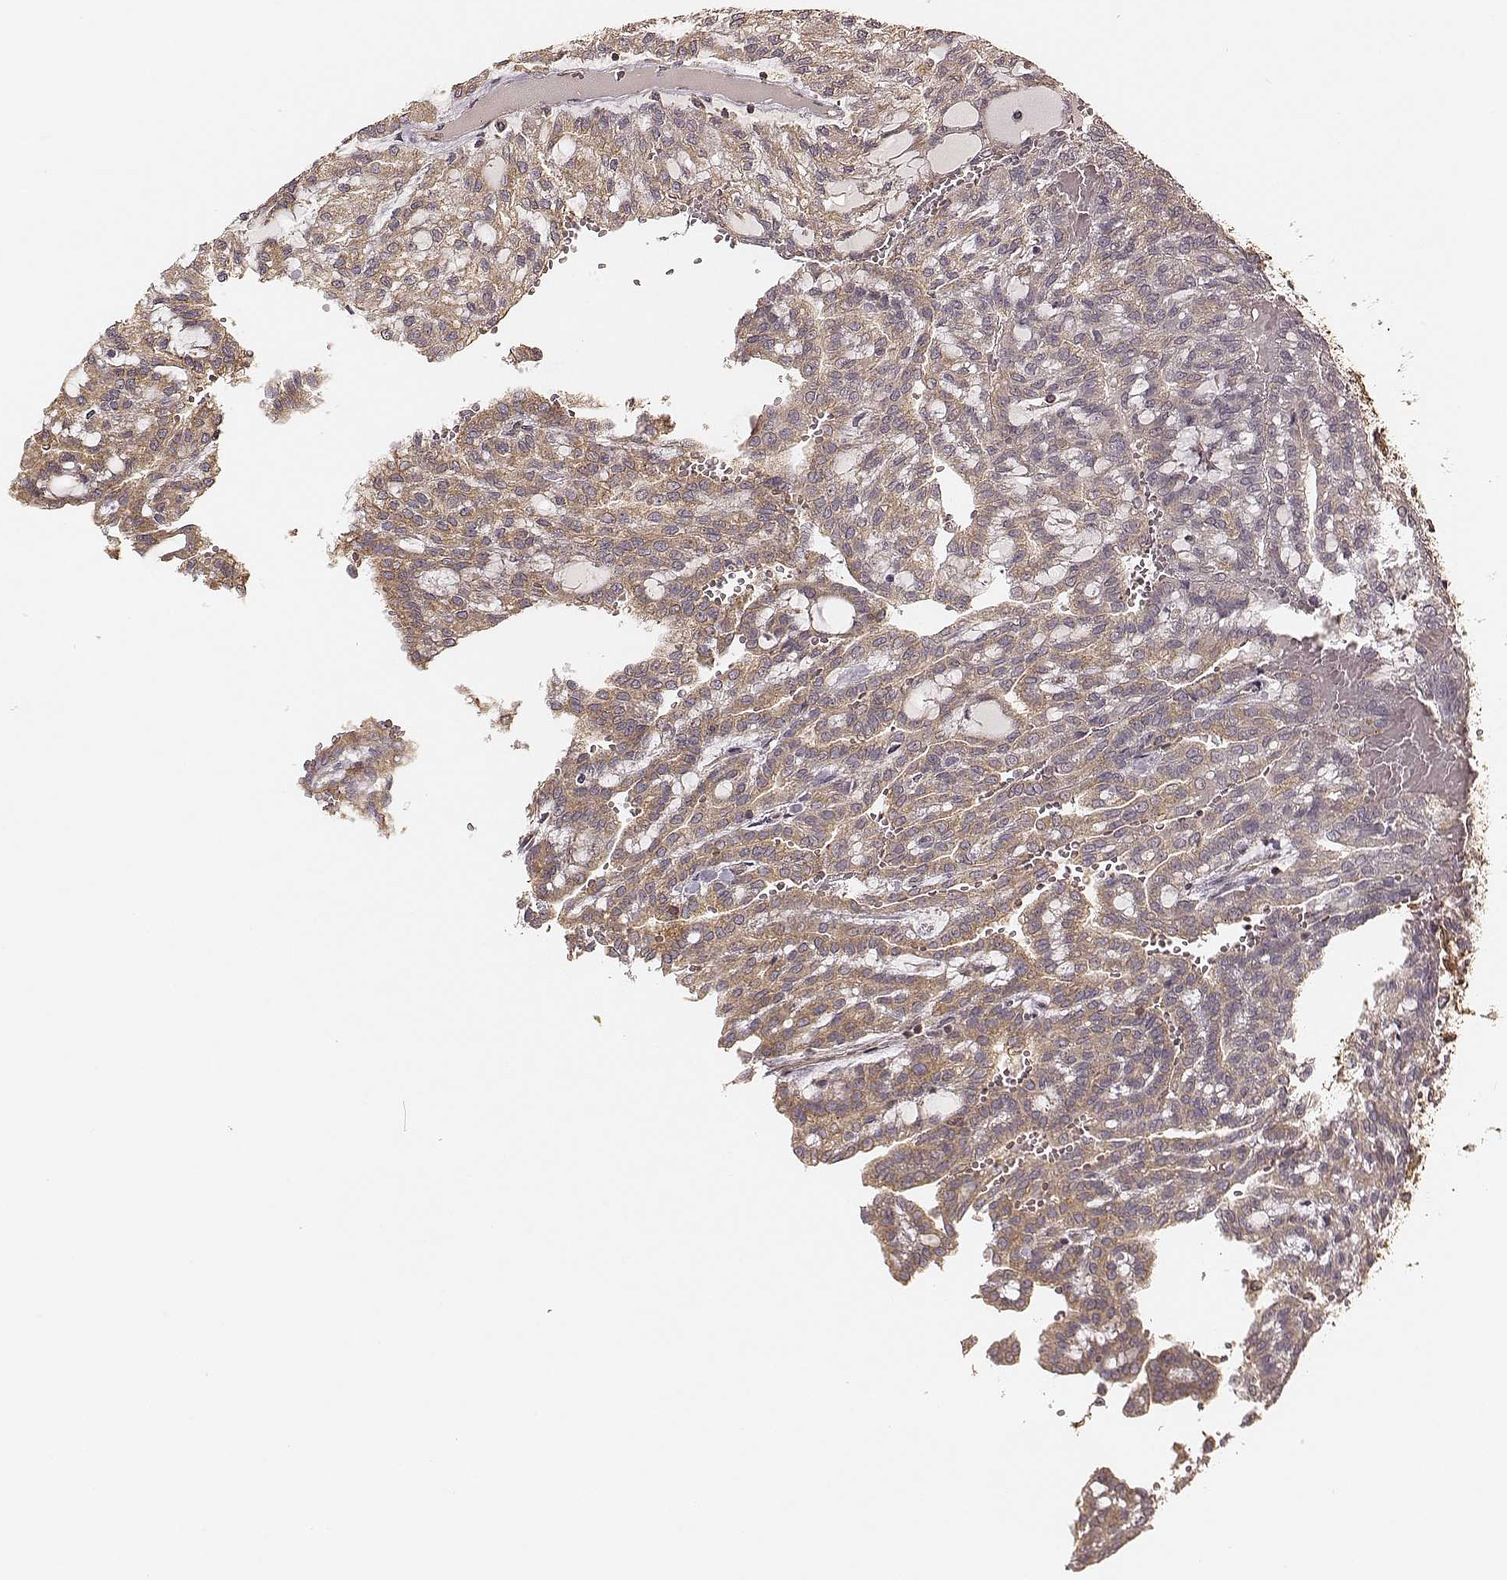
{"staining": {"intensity": "moderate", "quantity": ">75%", "location": "cytoplasmic/membranous"}, "tissue": "renal cancer", "cell_type": "Tumor cells", "image_type": "cancer", "snomed": [{"axis": "morphology", "description": "Adenocarcinoma, NOS"}, {"axis": "topography", "description": "Kidney"}], "caption": "Renal adenocarcinoma stained with a brown dye shows moderate cytoplasmic/membranous positive staining in approximately >75% of tumor cells.", "gene": "CARS1", "patient": {"sex": "male", "age": 63}}